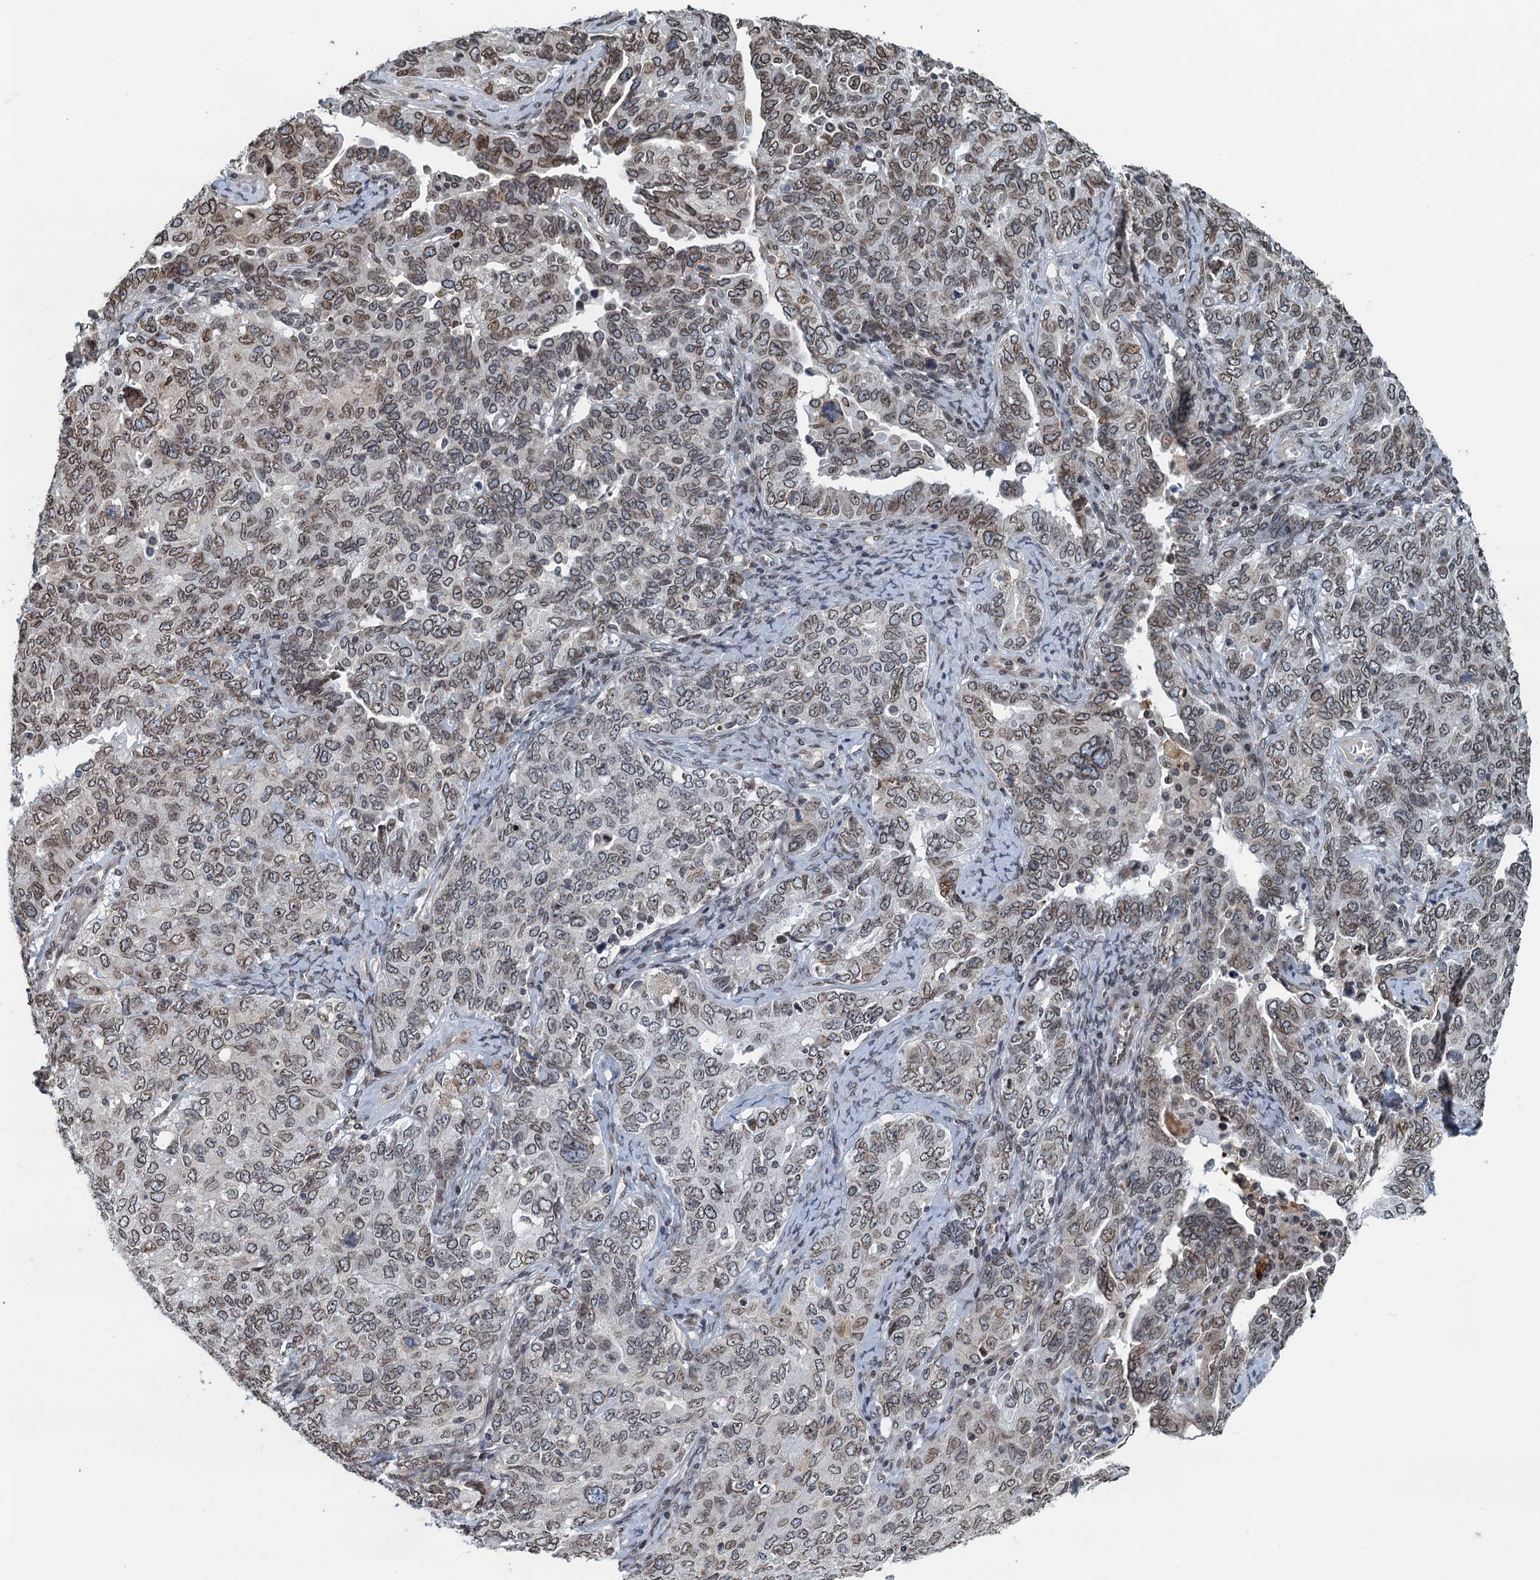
{"staining": {"intensity": "weak", "quantity": ">75%", "location": "cytoplasmic/membranous,nuclear"}, "tissue": "ovarian cancer", "cell_type": "Tumor cells", "image_type": "cancer", "snomed": [{"axis": "morphology", "description": "Carcinoma, endometroid"}, {"axis": "topography", "description": "Ovary"}], "caption": "IHC of ovarian endometroid carcinoma exhibits low levels of weak cytoplasmic/membranous and nuclear positivity in about >75% of tumor cells.", "gene": "CCDC34", "patient": {"sex": "female", "age": 62}}